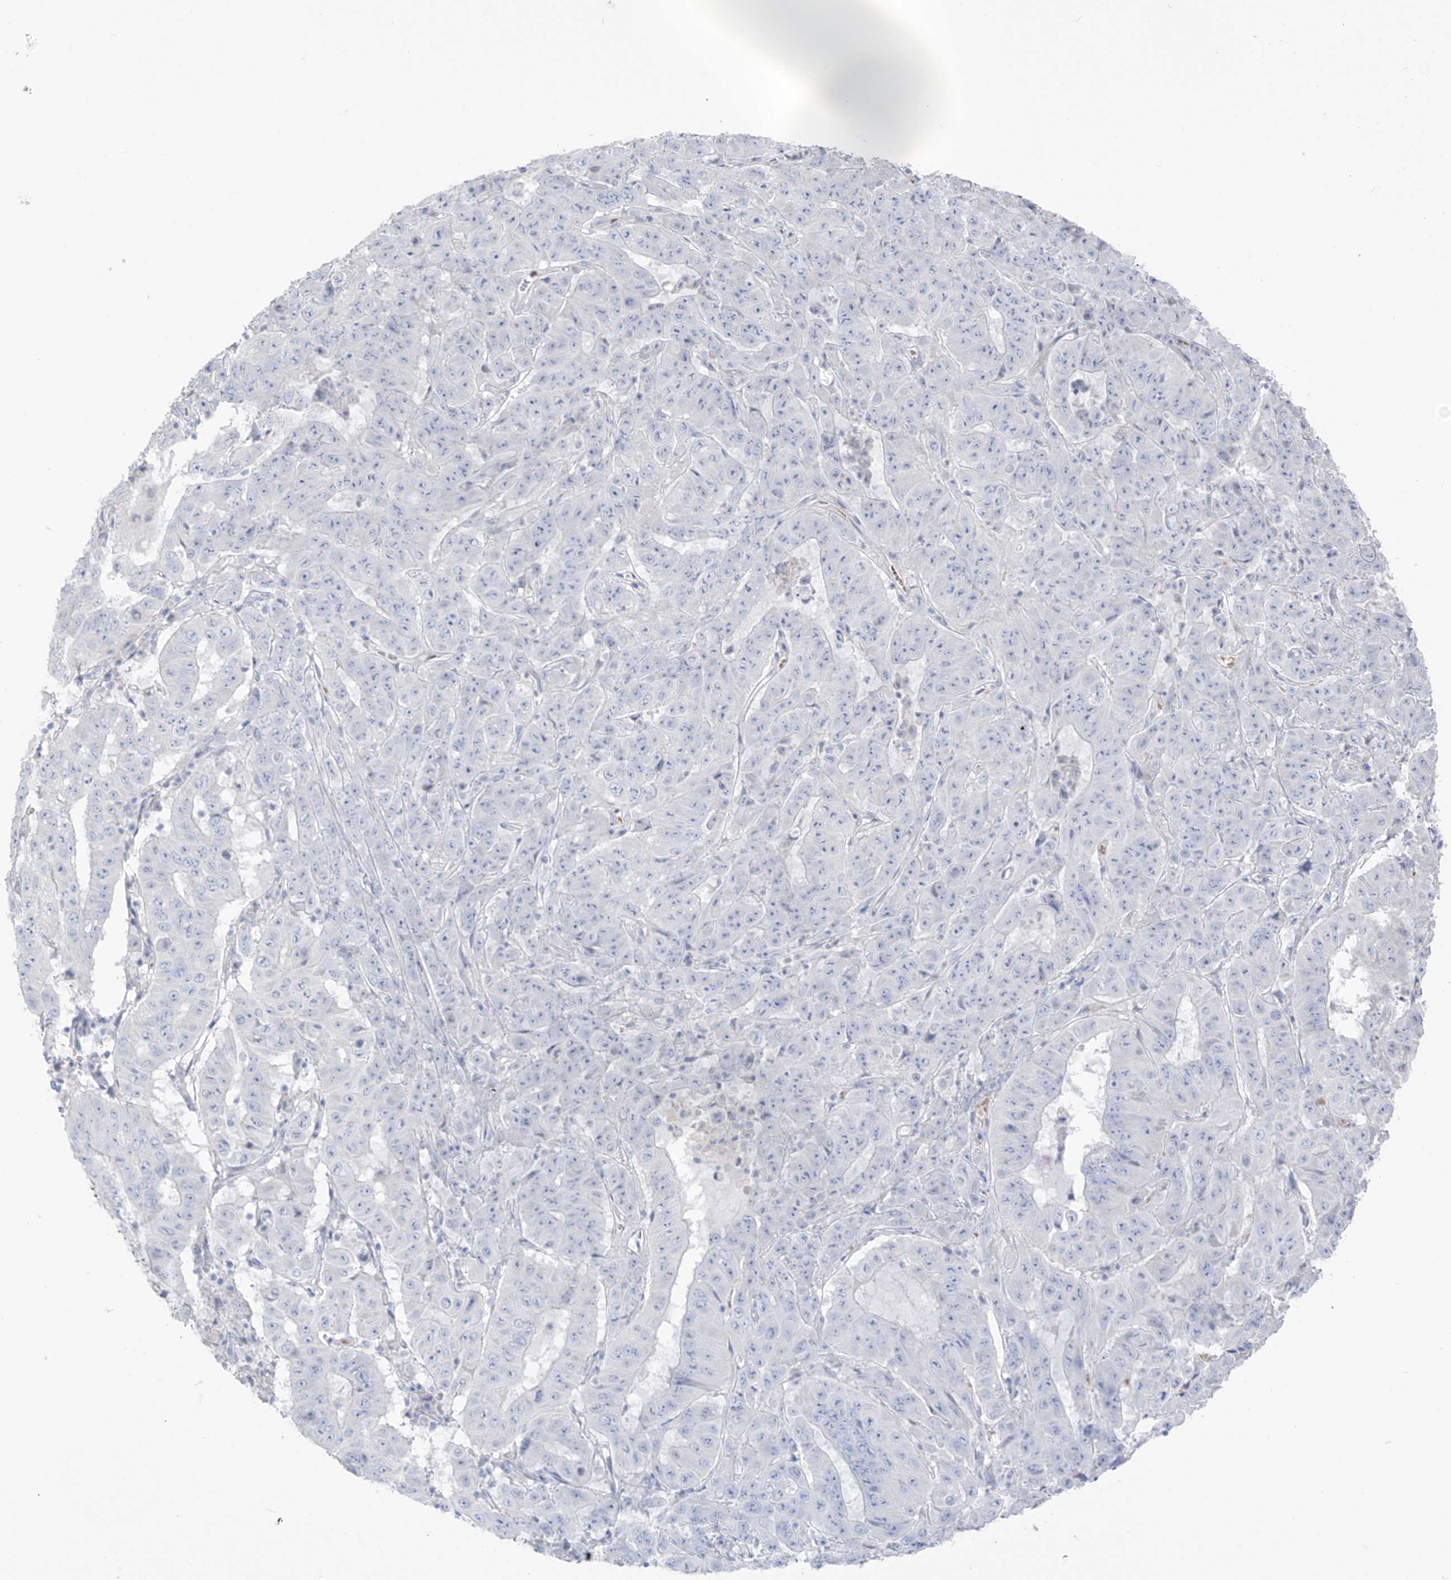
{"staining": {"intensity": "negative", "quantity": "none", "location": "none"}, "tissue": "pancreatic cancer", "cell_type": "Tumor cells", "image_type": "cancer", "snomed": [{"axis": "morphology", "description": "Adenocarcinoma, NOS"}, {"axis": "topography", "description": "Pancreas"}], "caption": "Adenocarcinoma (pancreatic) stained for a protein using IHC demonstrates no expression tumor cells.", "gene": "ASPRV1", "patient": {"sex": "male", "age": 63}}